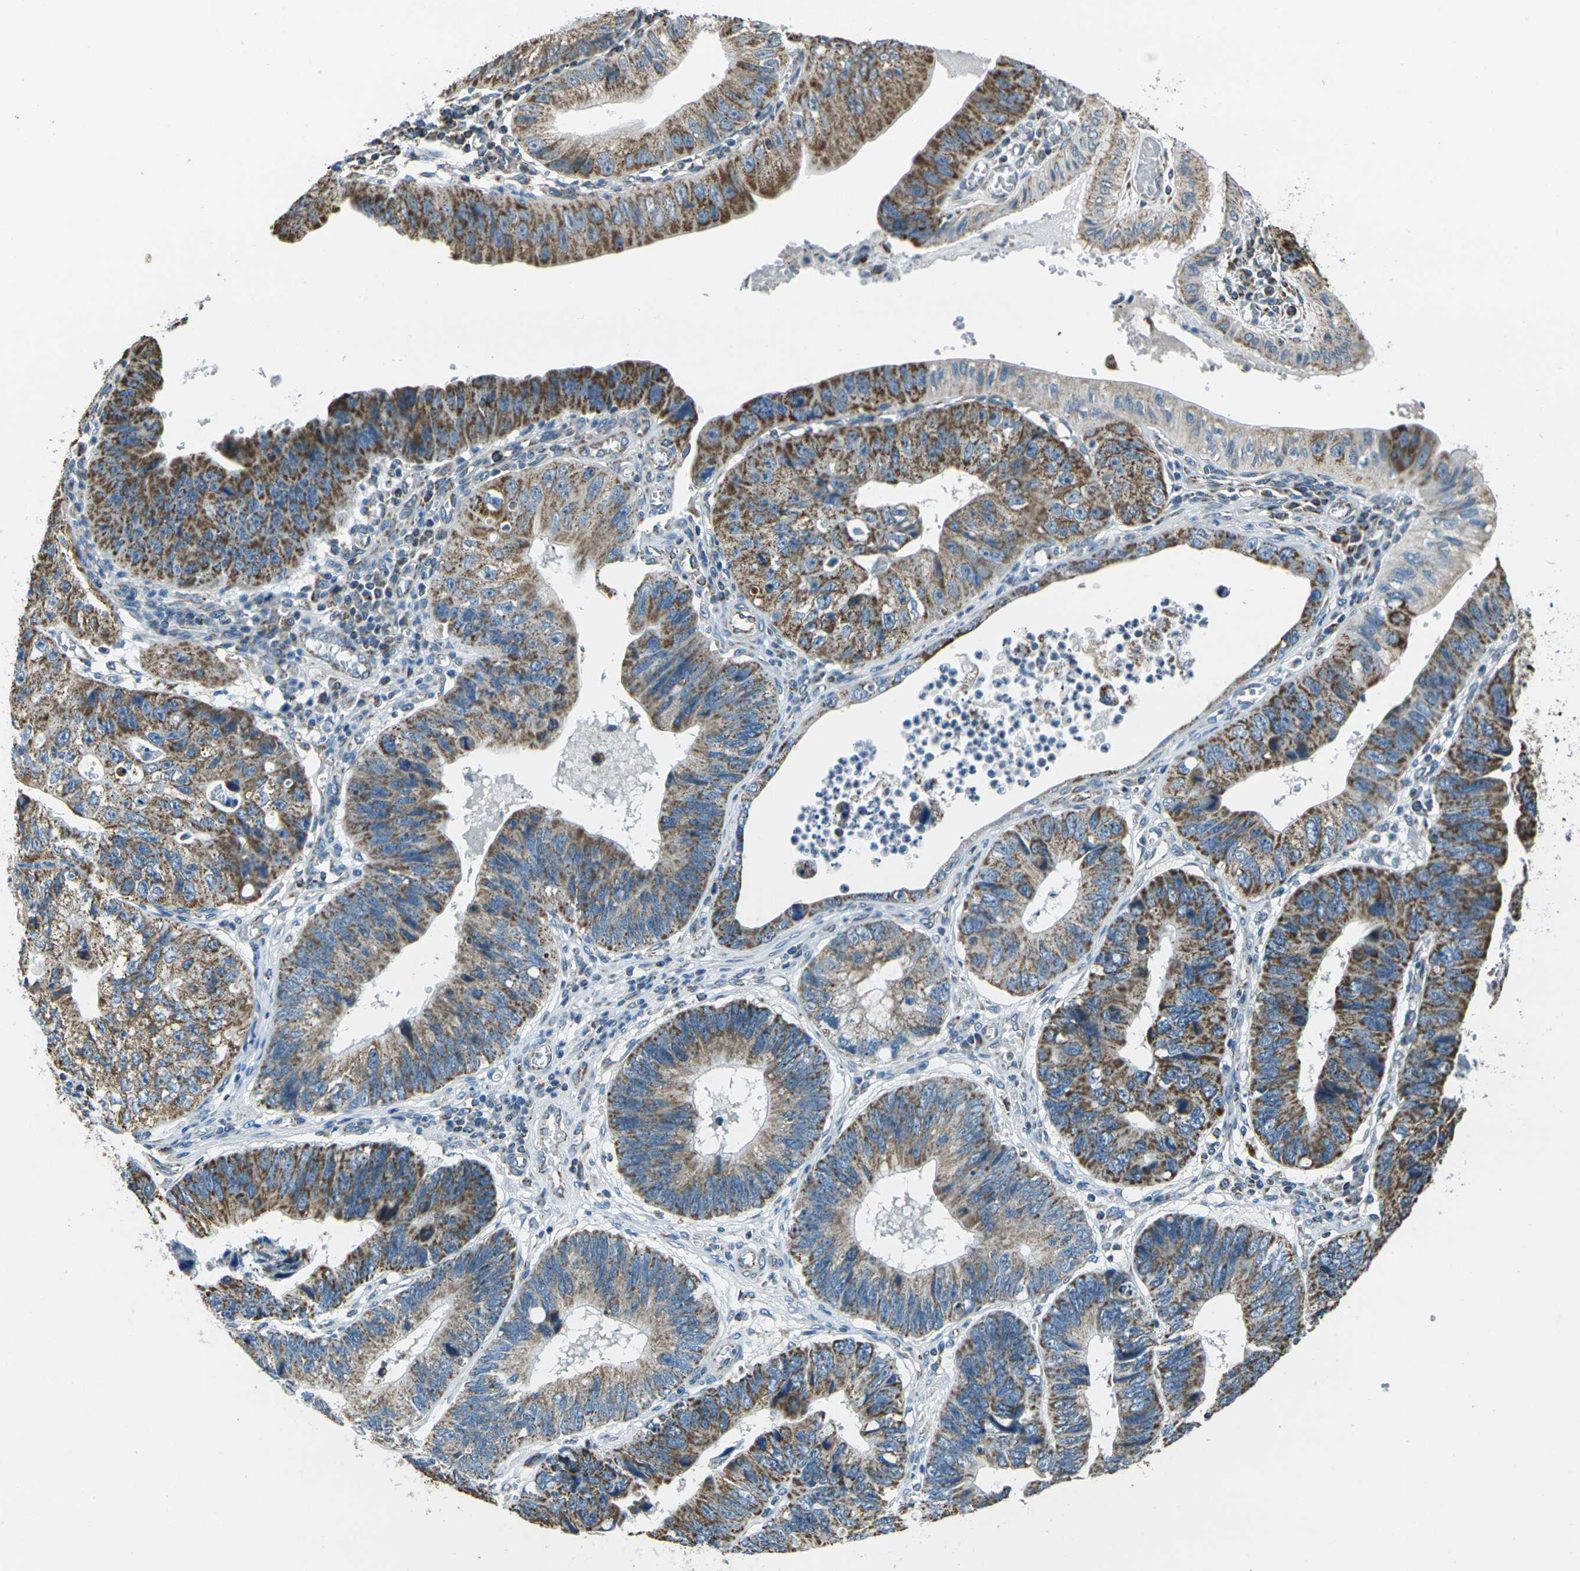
{"staining": {"intensity": "moderate", "quantity": ">75%", "location": "cytoplasmic/membranous"}, "tissue": "stomach cancer", "cell_type": "Tumor cells", "image_type": "cancer", "snomed": [{"axis": "morphology", "description": "Adenocarcinoma, NOS"}, {"axis": "topography", "description": "Stomach"}], "caption": "Stomach adenocarcinoma stained with a brown dye demonstrates moderate cytoplasmic/membranous positive expression in approximately >75% of tumor cells.", "gene": "IRF3", "patient": {"sex": "male", "age": 59}}